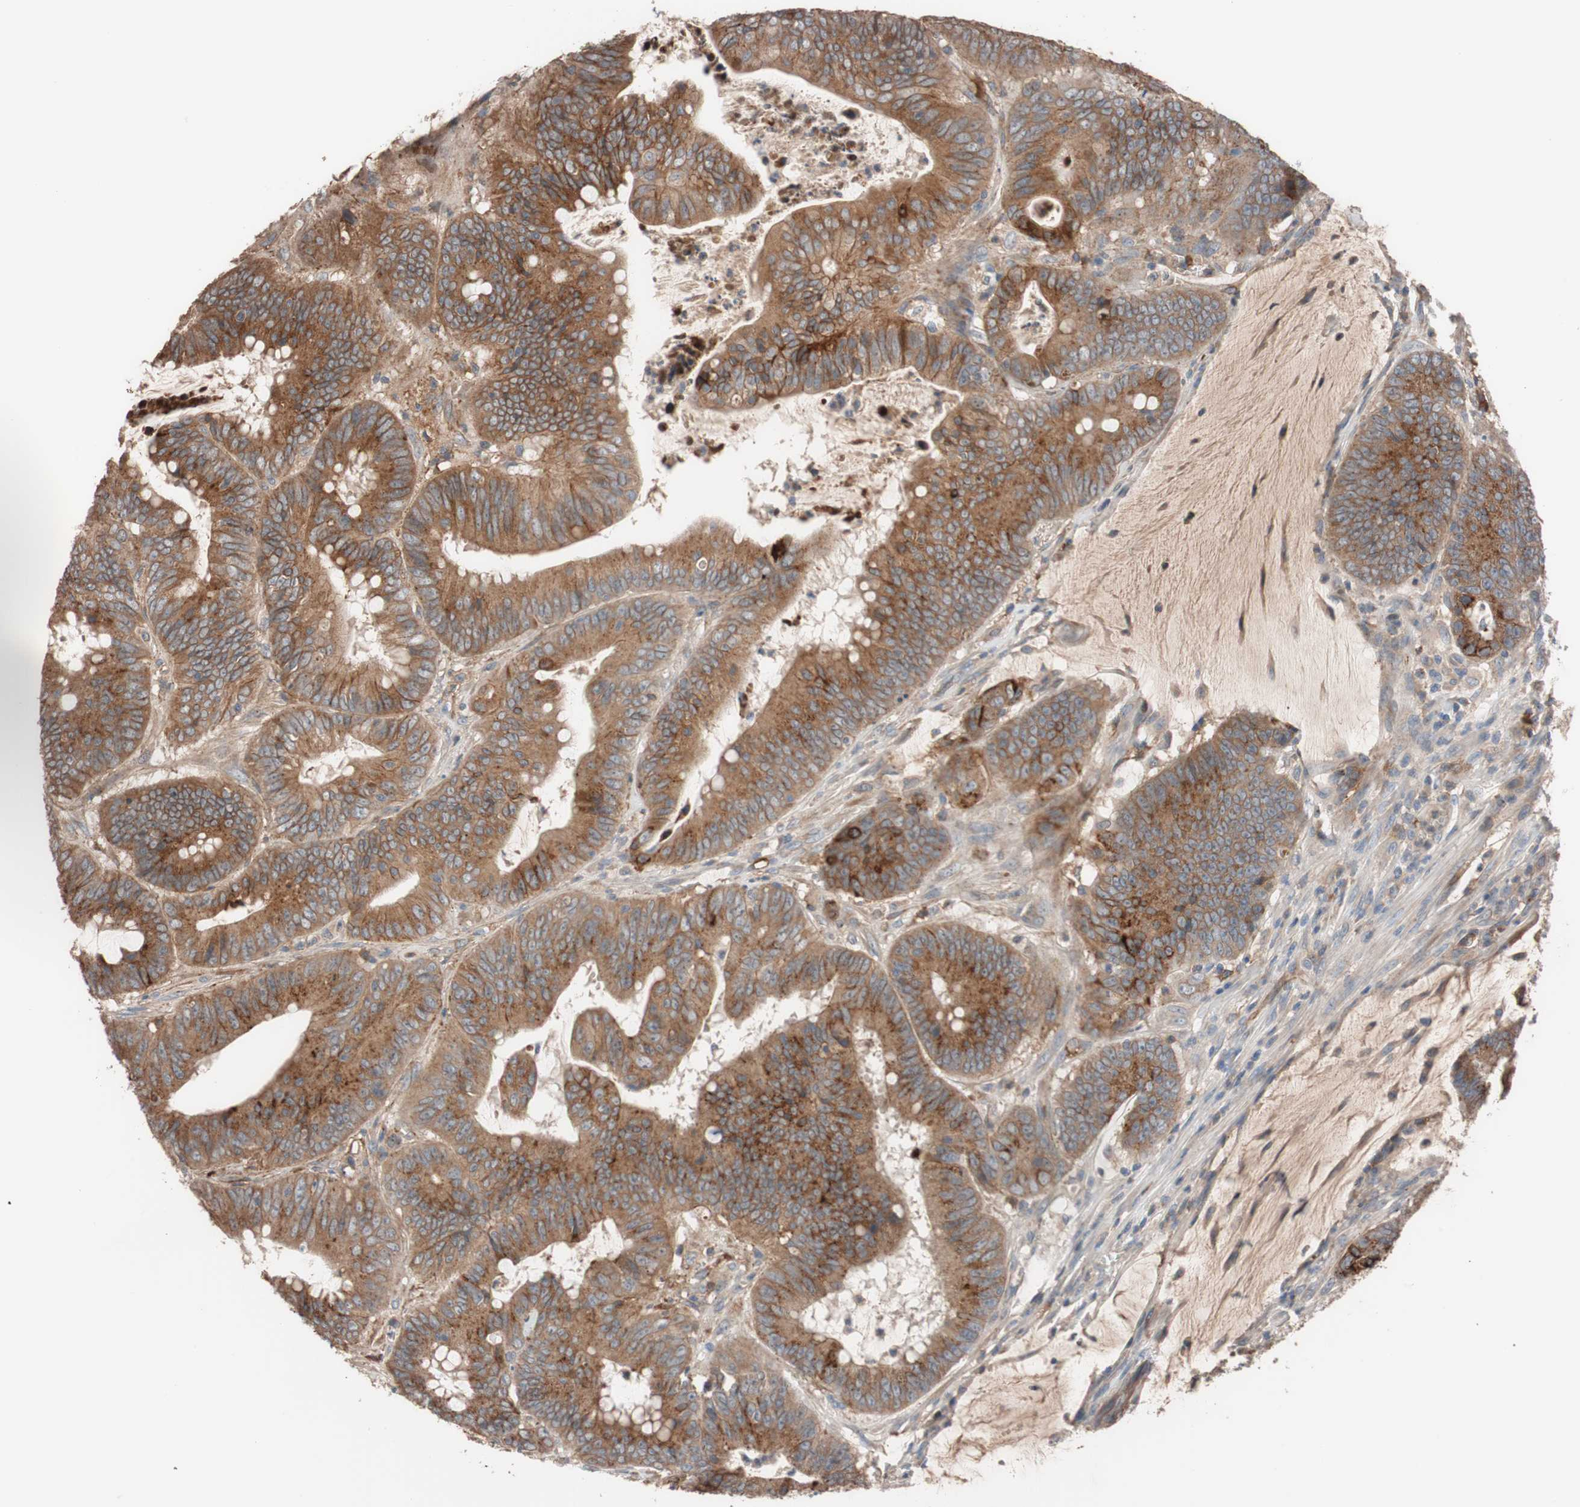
{"staining": {"intensity": "strong", "quantity": ">75%", "location": "cytoplasmic/membranous"}, "tissue": "colorectal cancer", "cell_type": "Tumor cells", "image_type": "cancer", "snomed": [{"axis": "morphology", "description": "Adenocarcinoma, NOS"}, {"axis": "topography", "description": "Colon"}], "caption": "A high-resolution histopathology image shows immunohistochemistry staining of colorectal adenocarcinoma, which displays strong cytoplasmic/membranous expression in approximately >75% of tumor cells.", "gene": "SDC4", "patient": {"sex": "male", "age": 45}}